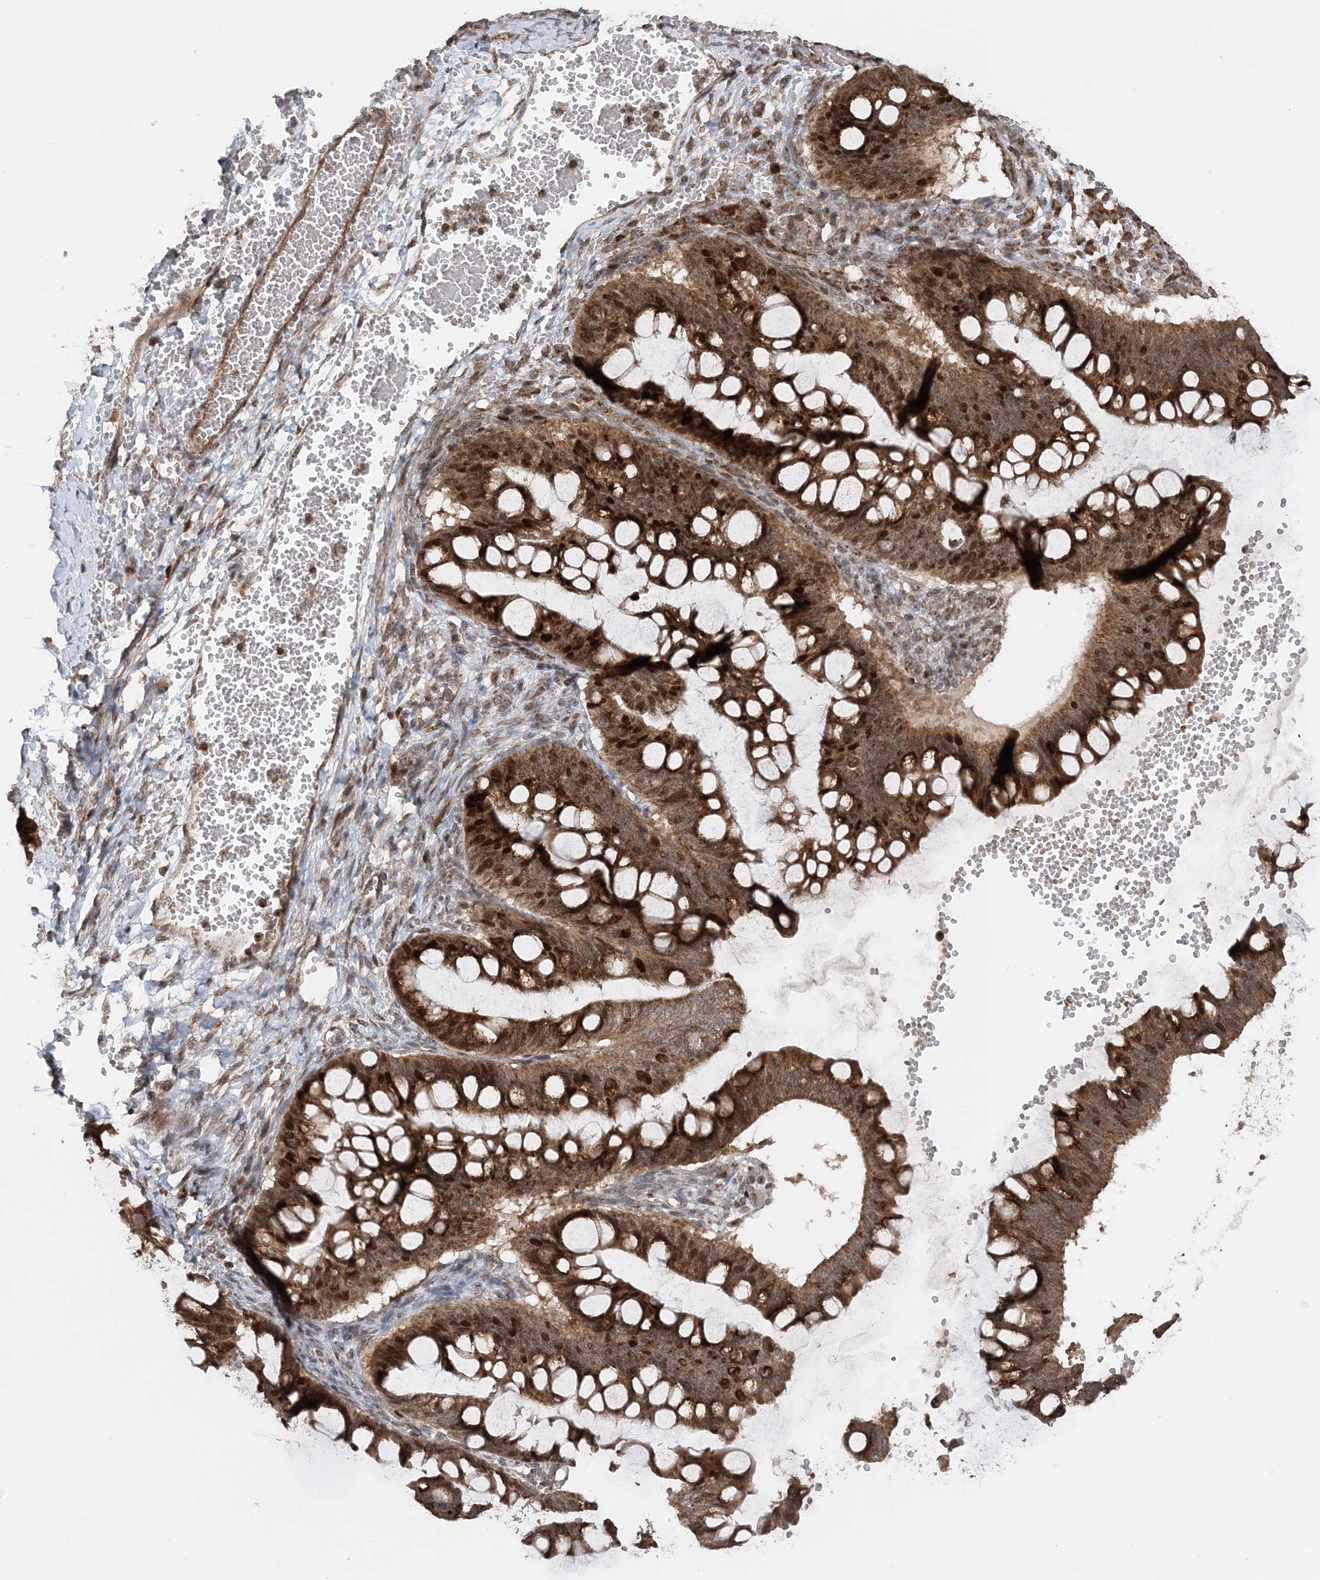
{"staining": {"intensity": "moderate", "quantity": ">75%", "location": "cytoplasmic/membranous,nuclear"}, "tissue": "ovarian cancer", "cell_type": "Tumor cells", "image_type": "cancer", "snomed": [{"axis": "morphology", "description": "Cystadenocarcinoma, mucinous, NOS"}, {"axis": "topography", "description": "Ovary"}], "caption": "Immunohistochemistry image of neoplastic tissue: ovarian cancer (mucinous cystadenocarcinoma) stained using IHC demonstrates medium levels of moderate protein expression localized specifically in the cytoplasmic/membranous and nuclear of tumor cells, appearing as a cytoplasmic/membranous and nuclear brown color.", "gene": "KIF4A", "patient": {"sex": "female", "age": 73}}